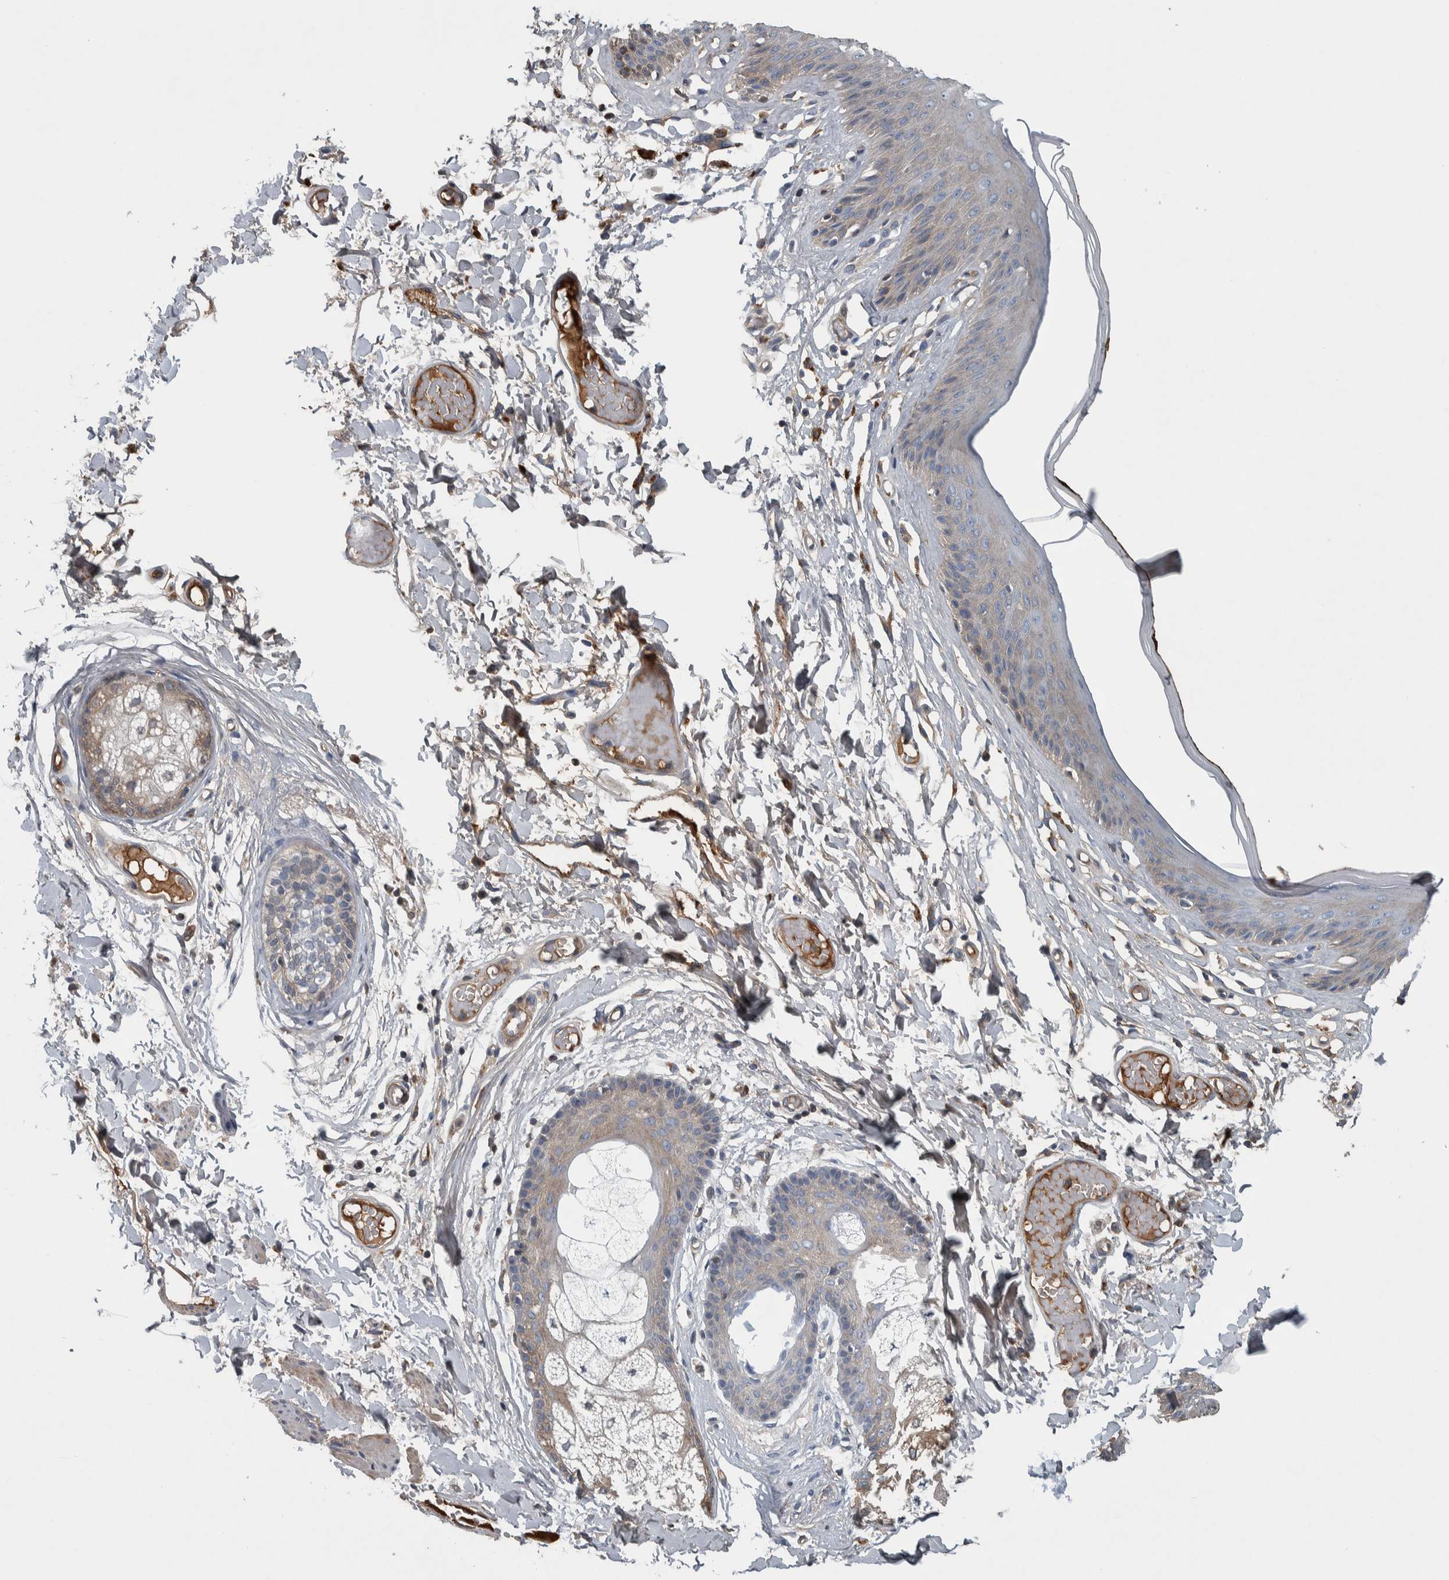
{"staining": {"intensity": "moderate", "quantity": "25%-75%", "location": "cytoplasmic/membranous"}, "tissue": "skin", "cell_type": "Epidermal cells", "image_type": "normal", "snomed": [{"axis": "morphology", "description": "Normal tissue, NOS"}, {"axis": "topography", "description": "Vulva"}], "caption": "Immunohistochemistry (IHC) photomicrograph of benign skin stained for a protein (brown), which exhibits medium levels of moderate cytoplasmic/membranous staining in approximately 25%-75% of epidermal cells.", "gene": "SERPINC1", "patient": {"sex": "female", "age": 73}}